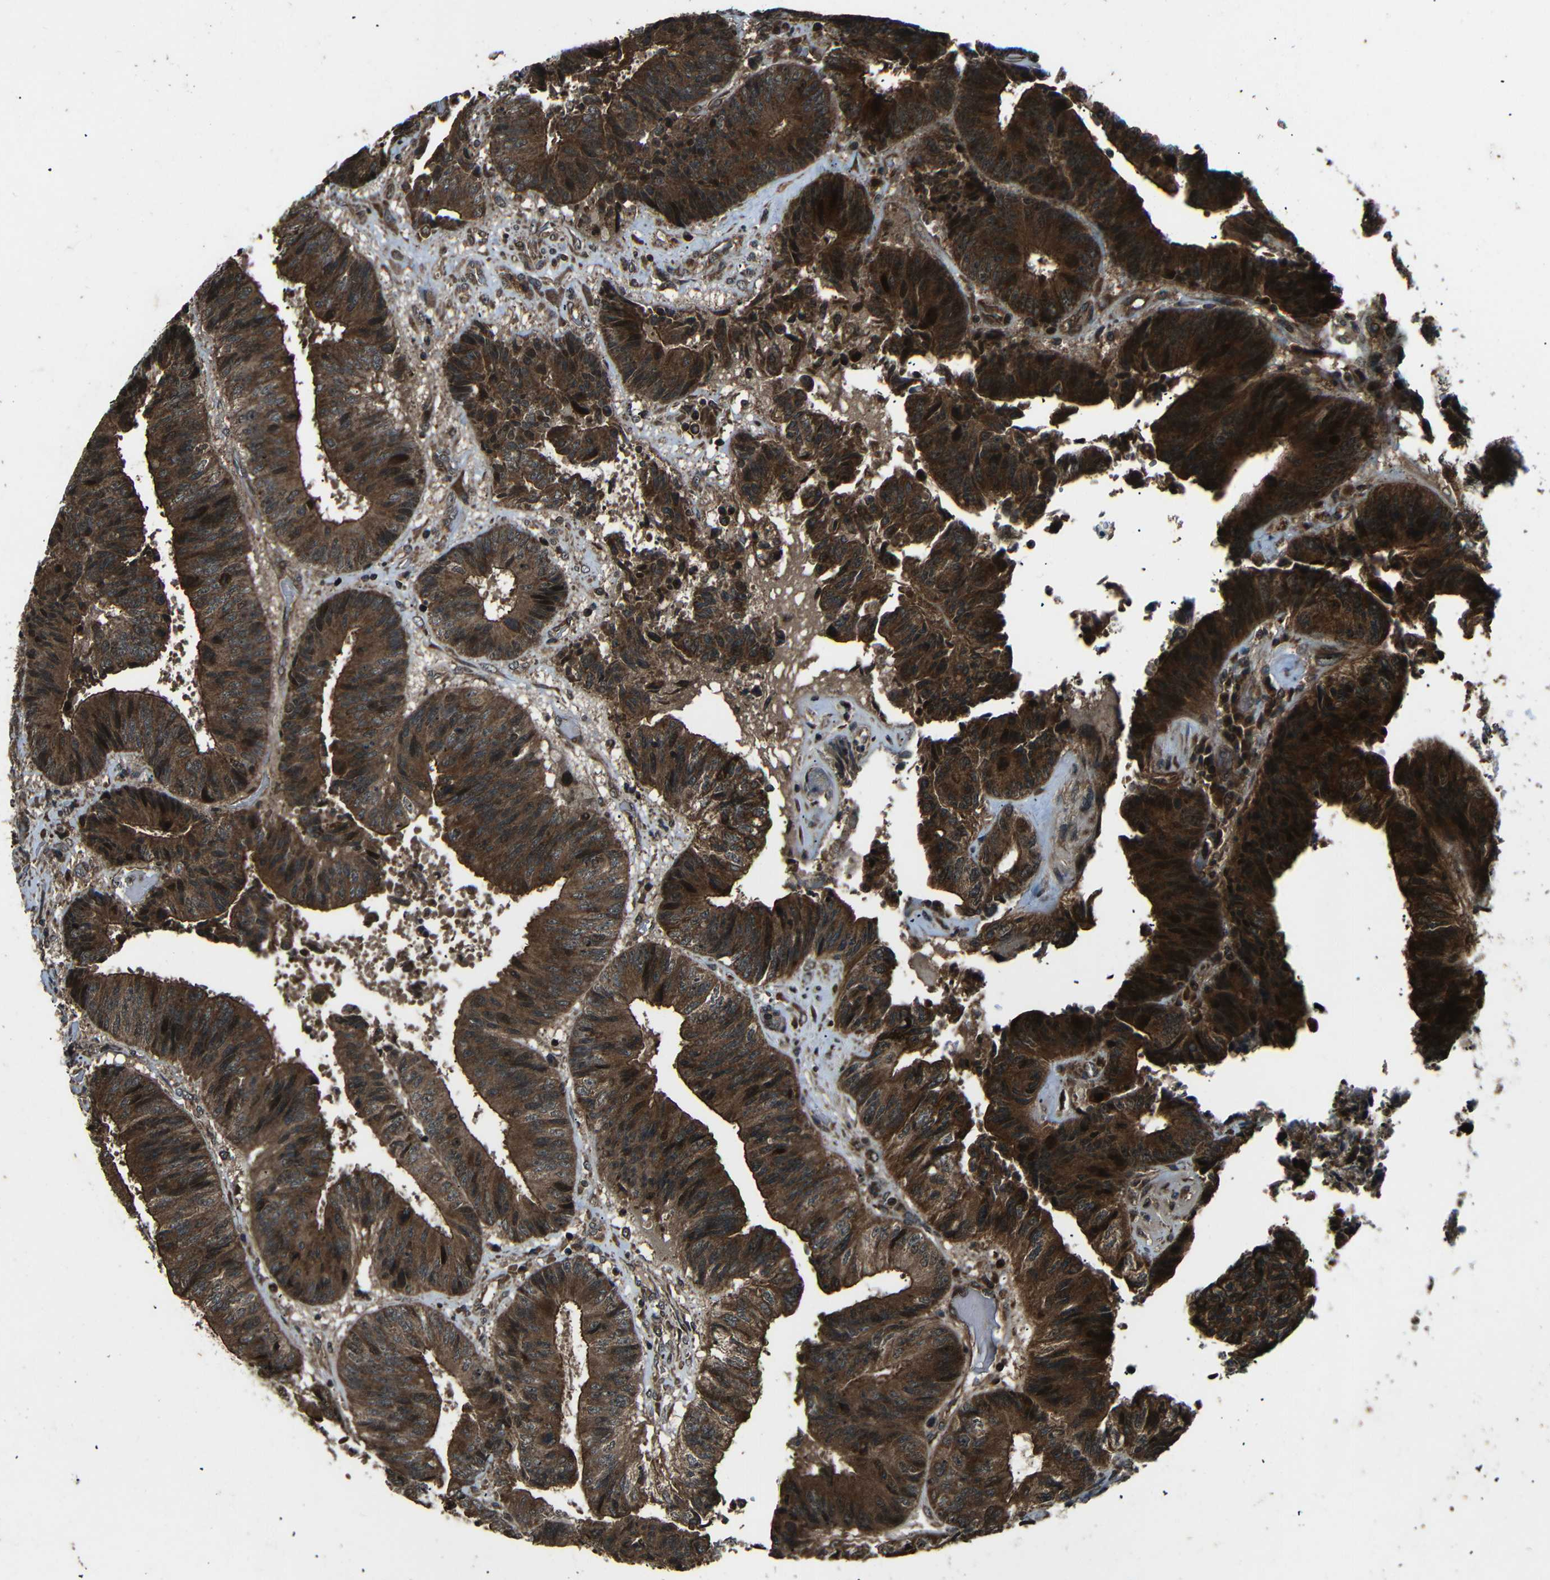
{"staining": {"intensity": "strong", "quantity": ">75%", "location": "cytoplasmic/membranous"}, "tissue": "colorectal cancer", "cell_type": "Tumor cells", "image_type": "cancer", "snomed": [{"axis": "morphology", "description": "Adenocarcinoma, NOS"}, {"axis": "topography", "description": "Rectum"}], "caption": "Brown immunohistochemical staining in adenocarcinoma (colorectal) reveals strong cytoplasmic/membranous expression in about >75% of tumor cells.", "gene": "PLK2", "patient": {"sex": "male", "age": 72}}